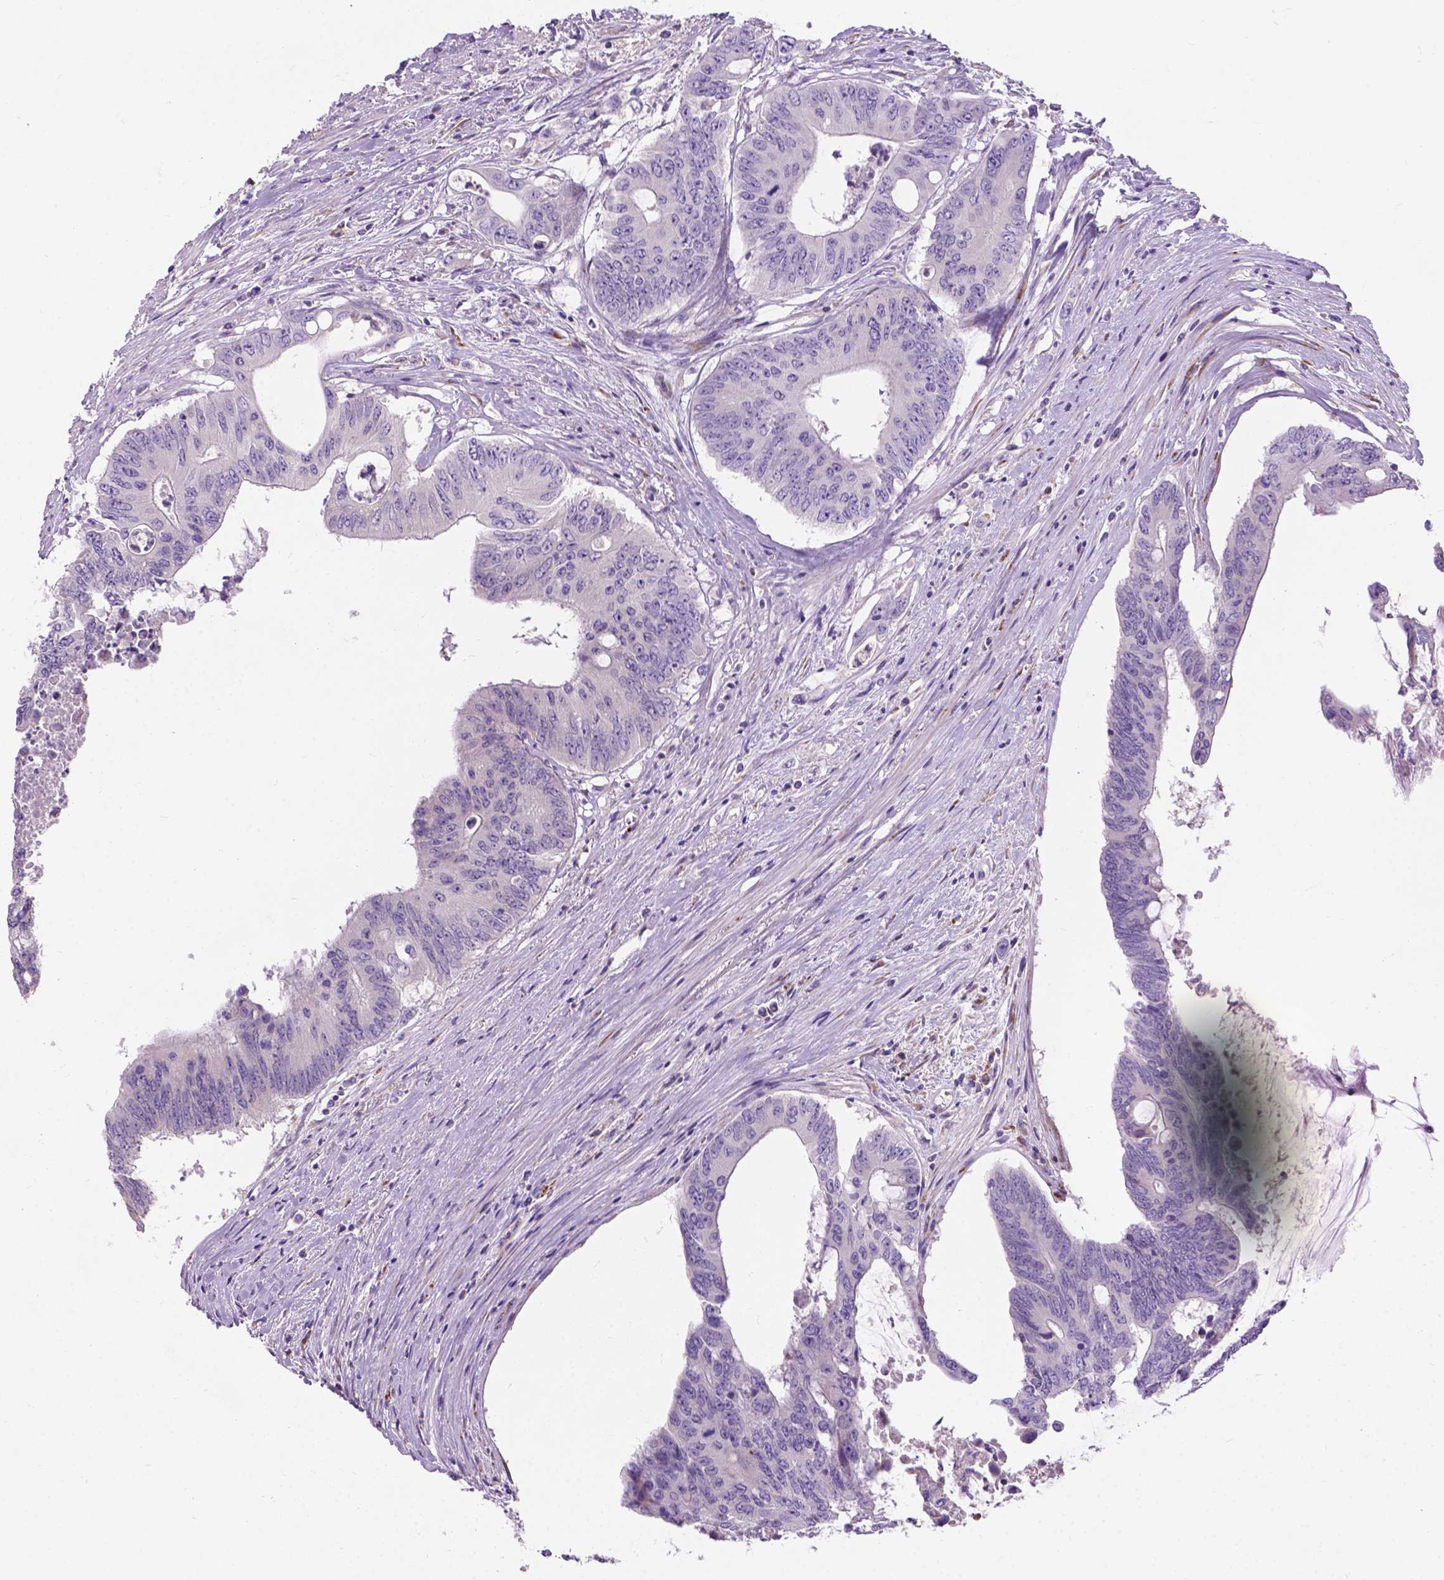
{"staining": {"intensity": "negative", "quantity": "none", "location": "none"}, "tissue": "colorectal cancer", "cell_type": "Tumor cells", "image_type": "cancer", "snomed": [{"axis": "morphology", "description": "Adenocarcinoma, NOS"}, {"axis": "topography", "description": "Rectum"}], "caption": "Immunohistochemistry (IHC) histopathology image of neoplastic tissue: colorectal cancer (adenocarcinoma) stained with DAB exhibits no significant protein staining in tumor cells.", "gene": "NOXO1", "patient": {"sex": "male", "age": 59}}